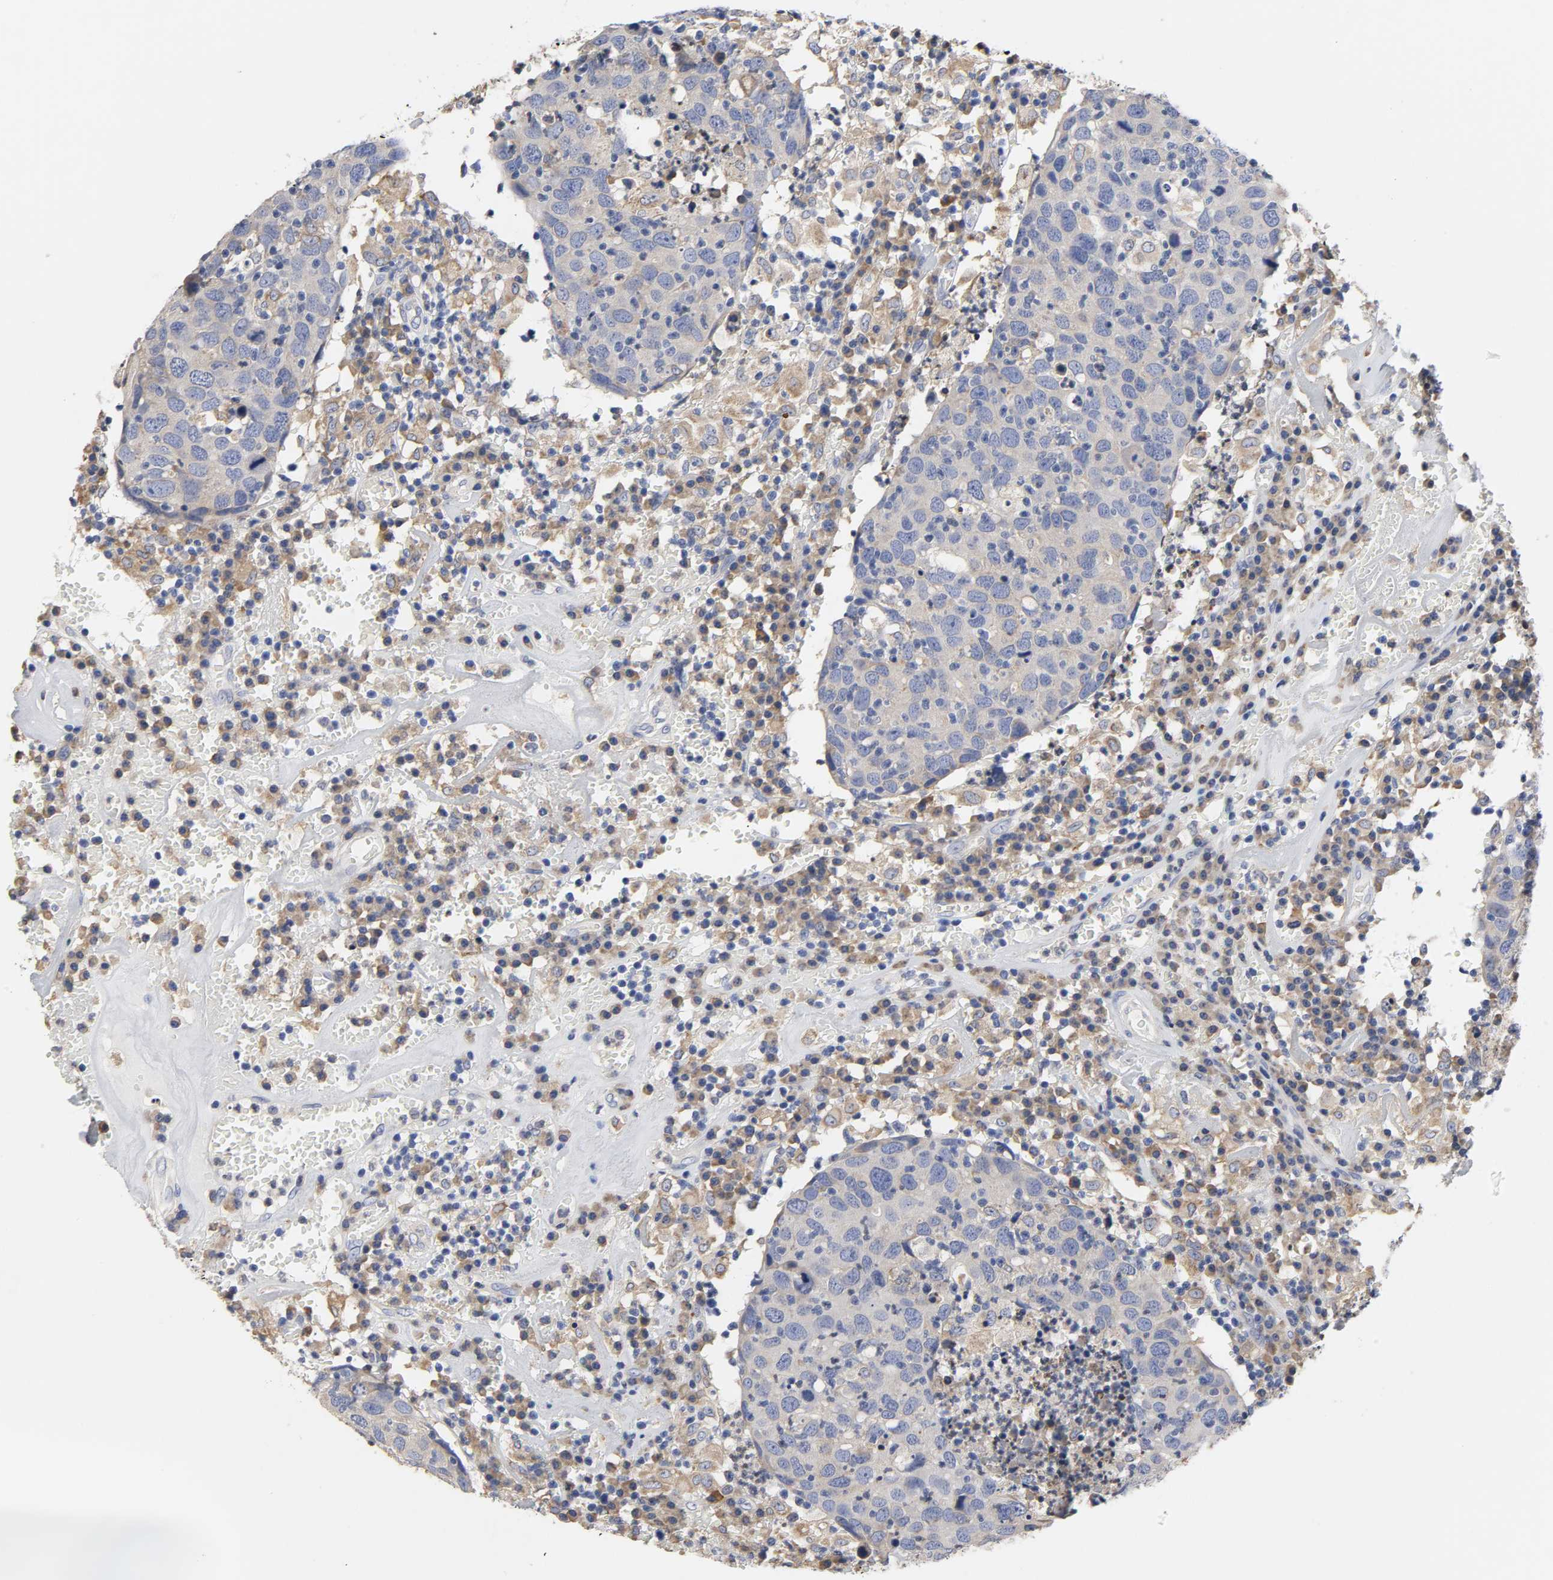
{"staining": {"intensity": "negative", "quantity": "none", "location": "none"}, "tissue": "head and neck cancer", "cell_type": "Tumor cells", "image_type": "cancer", "snomed": [{"axis": "morphology", "description": "Adenocarcinoma, NOS"}, {"axis": "topography", "description": "Salivary gland"}, {"axis": "topography", "description": "Head-Neck"}], "caption": "An IHC micrograph of head and neck cancer is shown. There is no staining in tumor cells of head and neck cancer. (Brightfield microscopy of DAB immunohistochemistry at high magnification).", "gene": "HCK", "patient": {"sex": "female", "age": 65}}